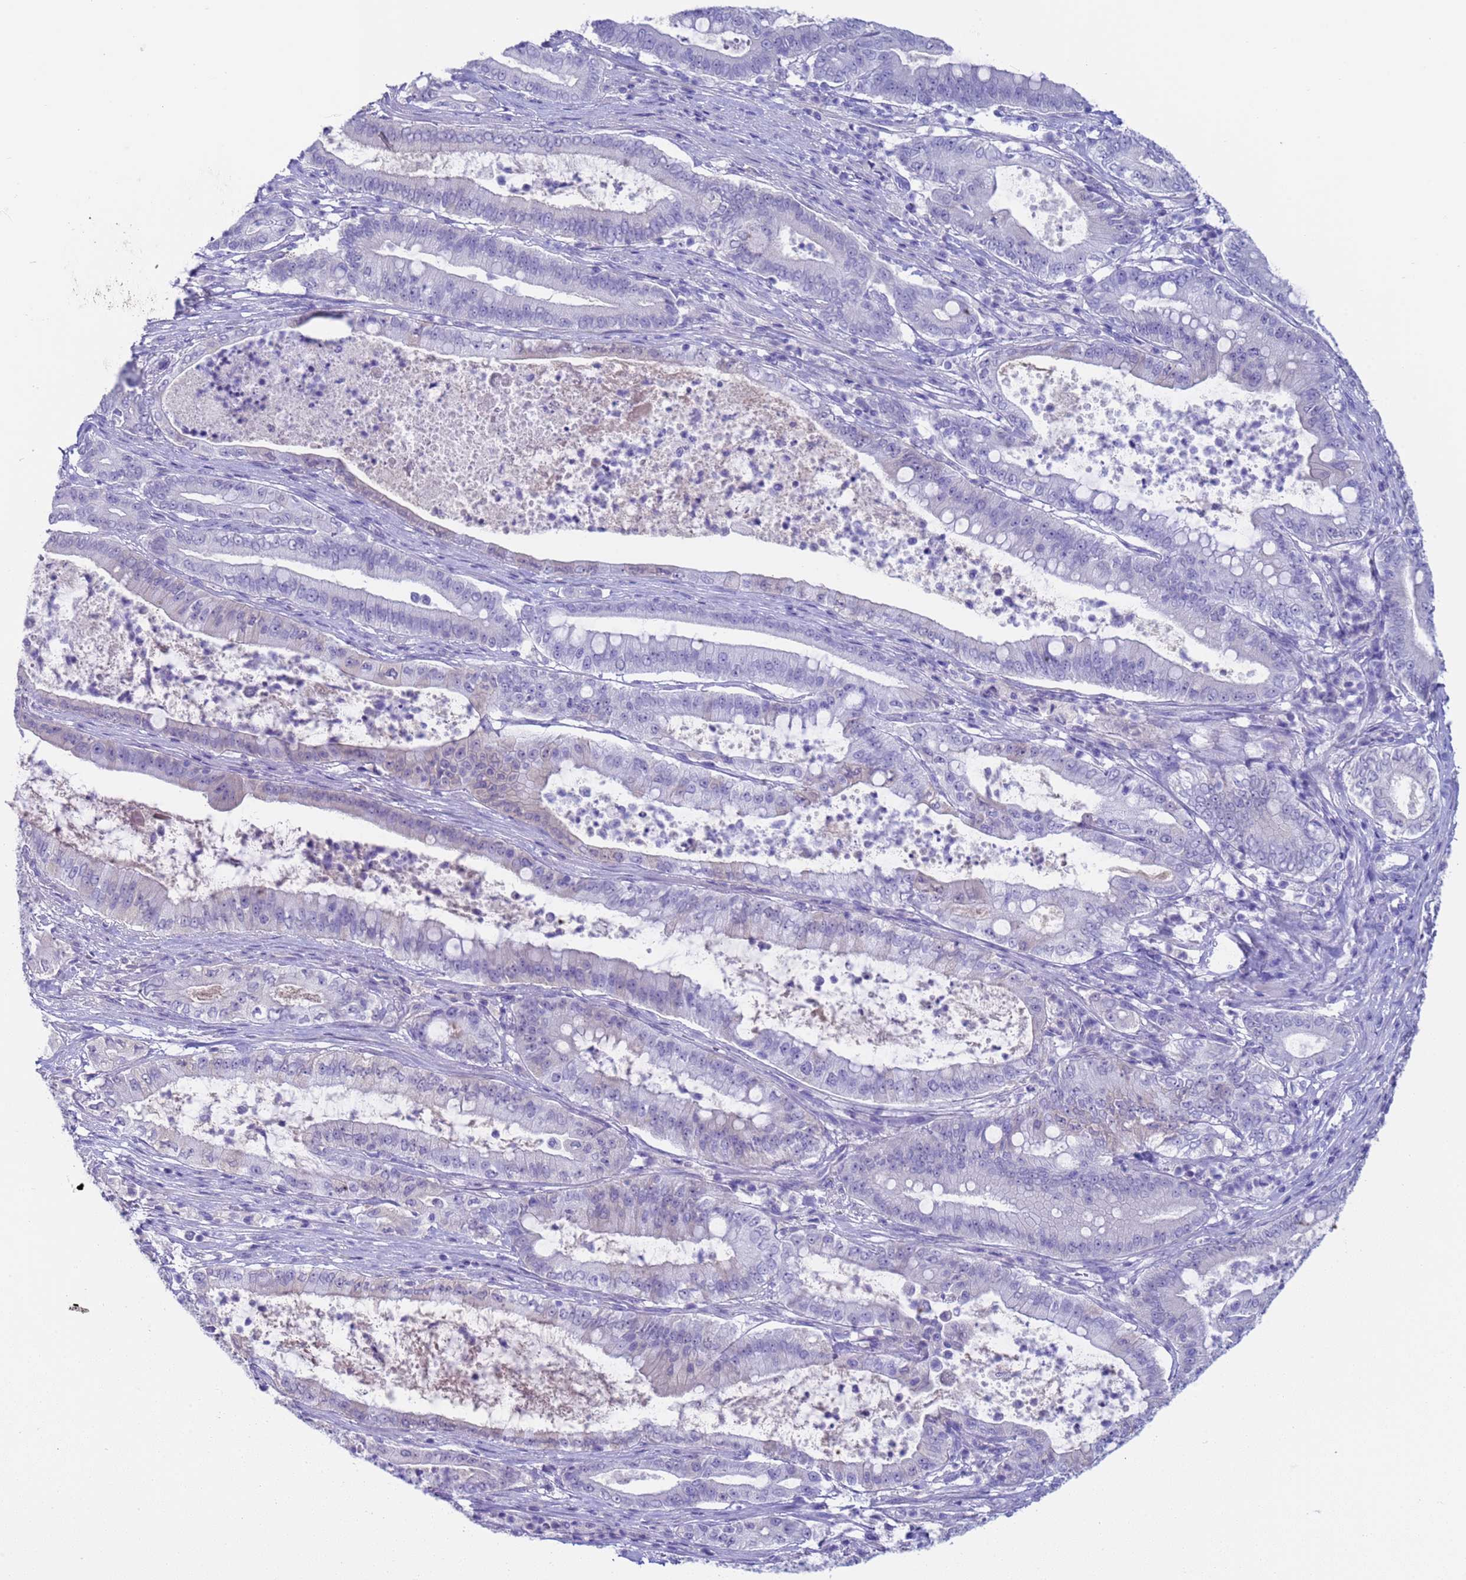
{"staining": {"intensity": "negative", "quantity": "none", "location": "none"}, "tissue": "pancreatic cancer", "cell_type": "Tumor cells", "image_type": "cancer", "snomed": [{"axis": "morphology", "description": "Adenocarcinoma, NOS"}, {"axis": "topography", "description": "Pancreas"}], "caption": "Protein analysis of pancreatic cancer displays no significant staining in tumor cells.", "gene": "CKM", "patient": {"sex": "male", "age": 71}}